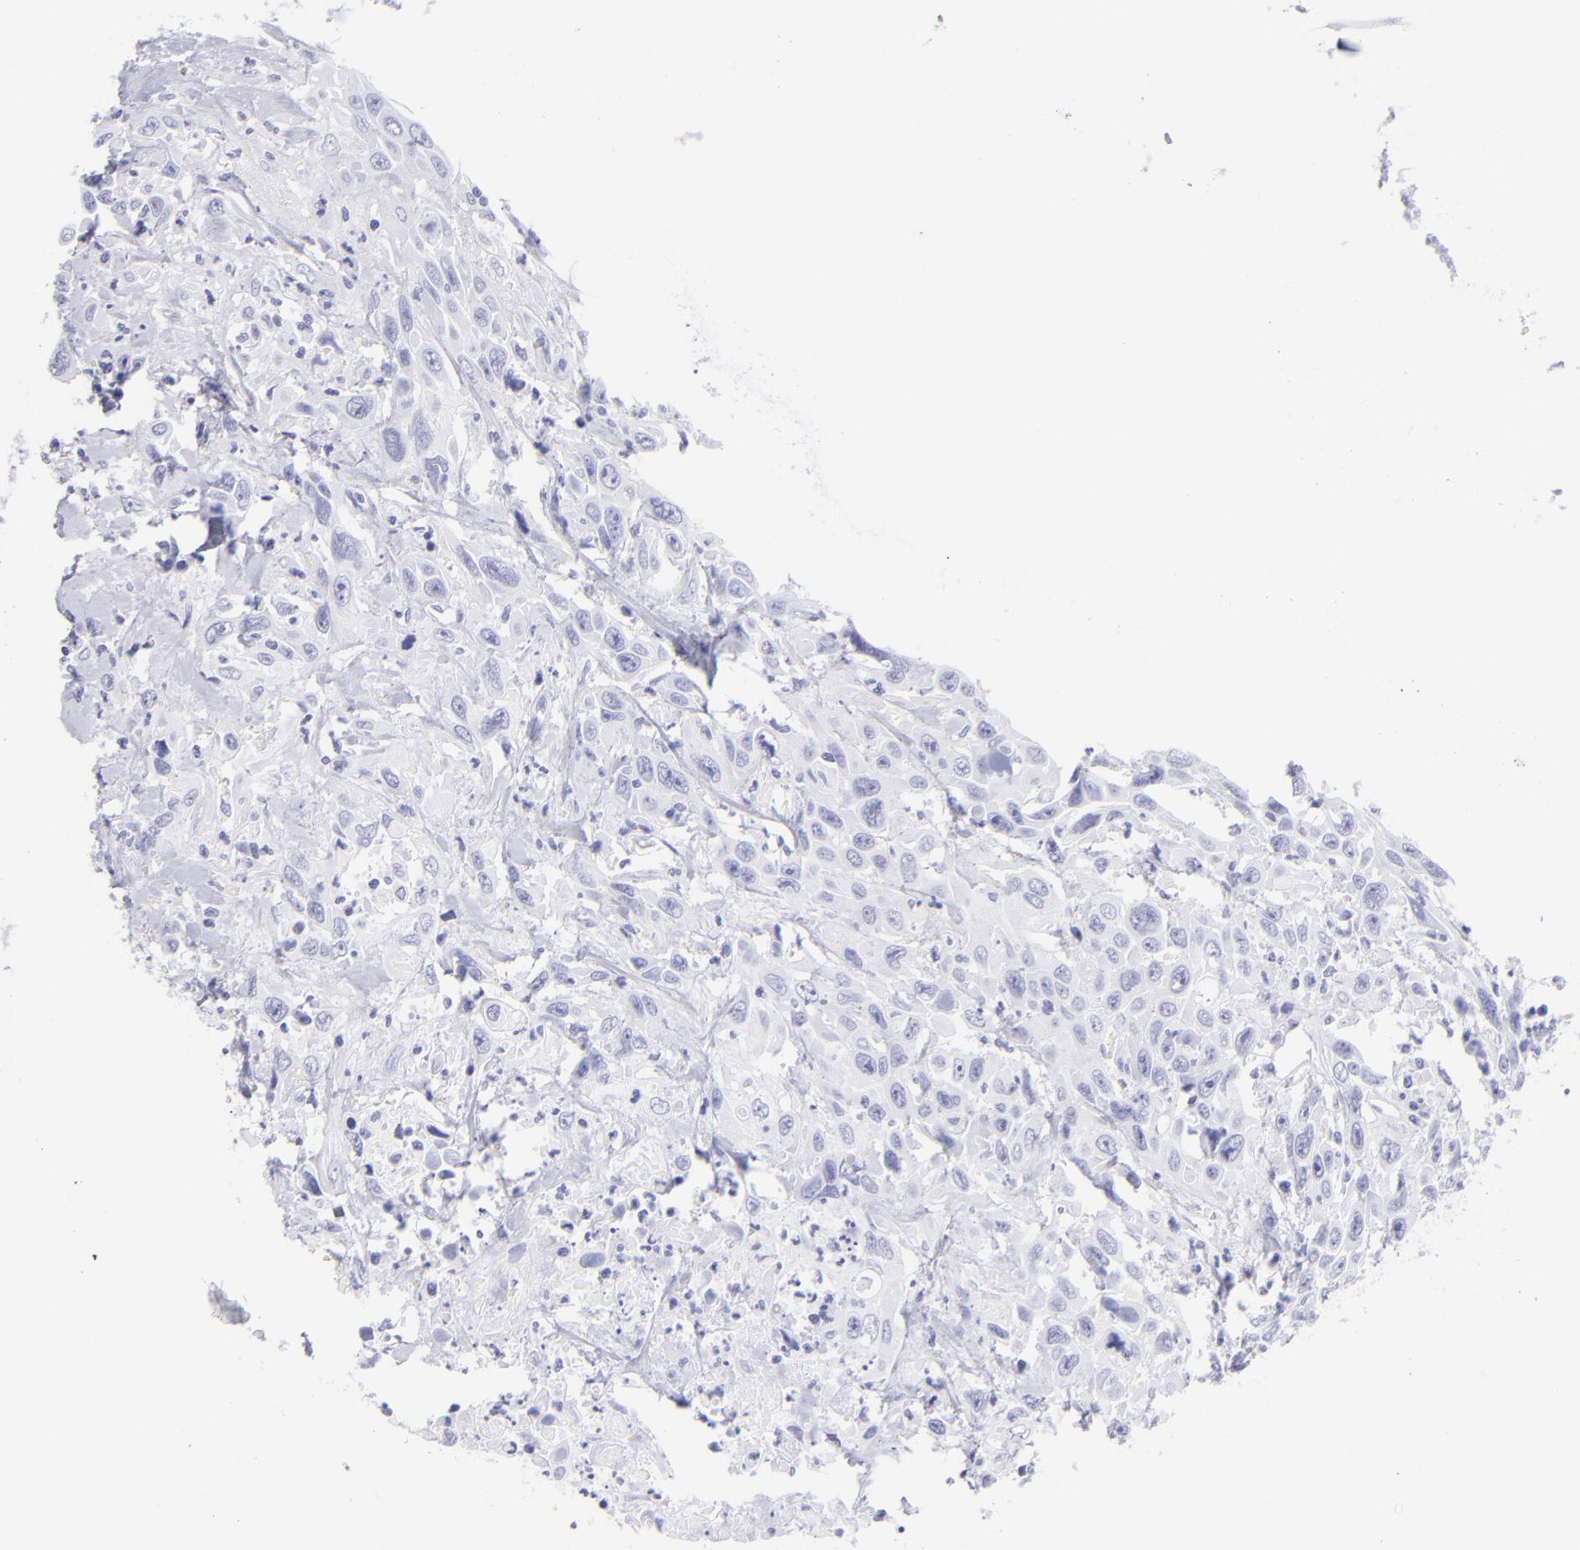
{"staining": {"intensity": "negative", "quantity": "none", "location": "none"}, "tissue": "urothelial cancer", "cell_type": "Tumor cells", "image_type": "cancer", "snomed": [{"axis": "morphology", "description": "Urothelial carcinoma, High grade"}, {"axis": "topography", "description": "Urinary bladder"}], "caption": "High-grade urothelial carcinoma was stained to show a protein in brown. There is no significant expression in tumor cells.", "gene": "CNP", "patient": {"sex": "female", "age": 84}}